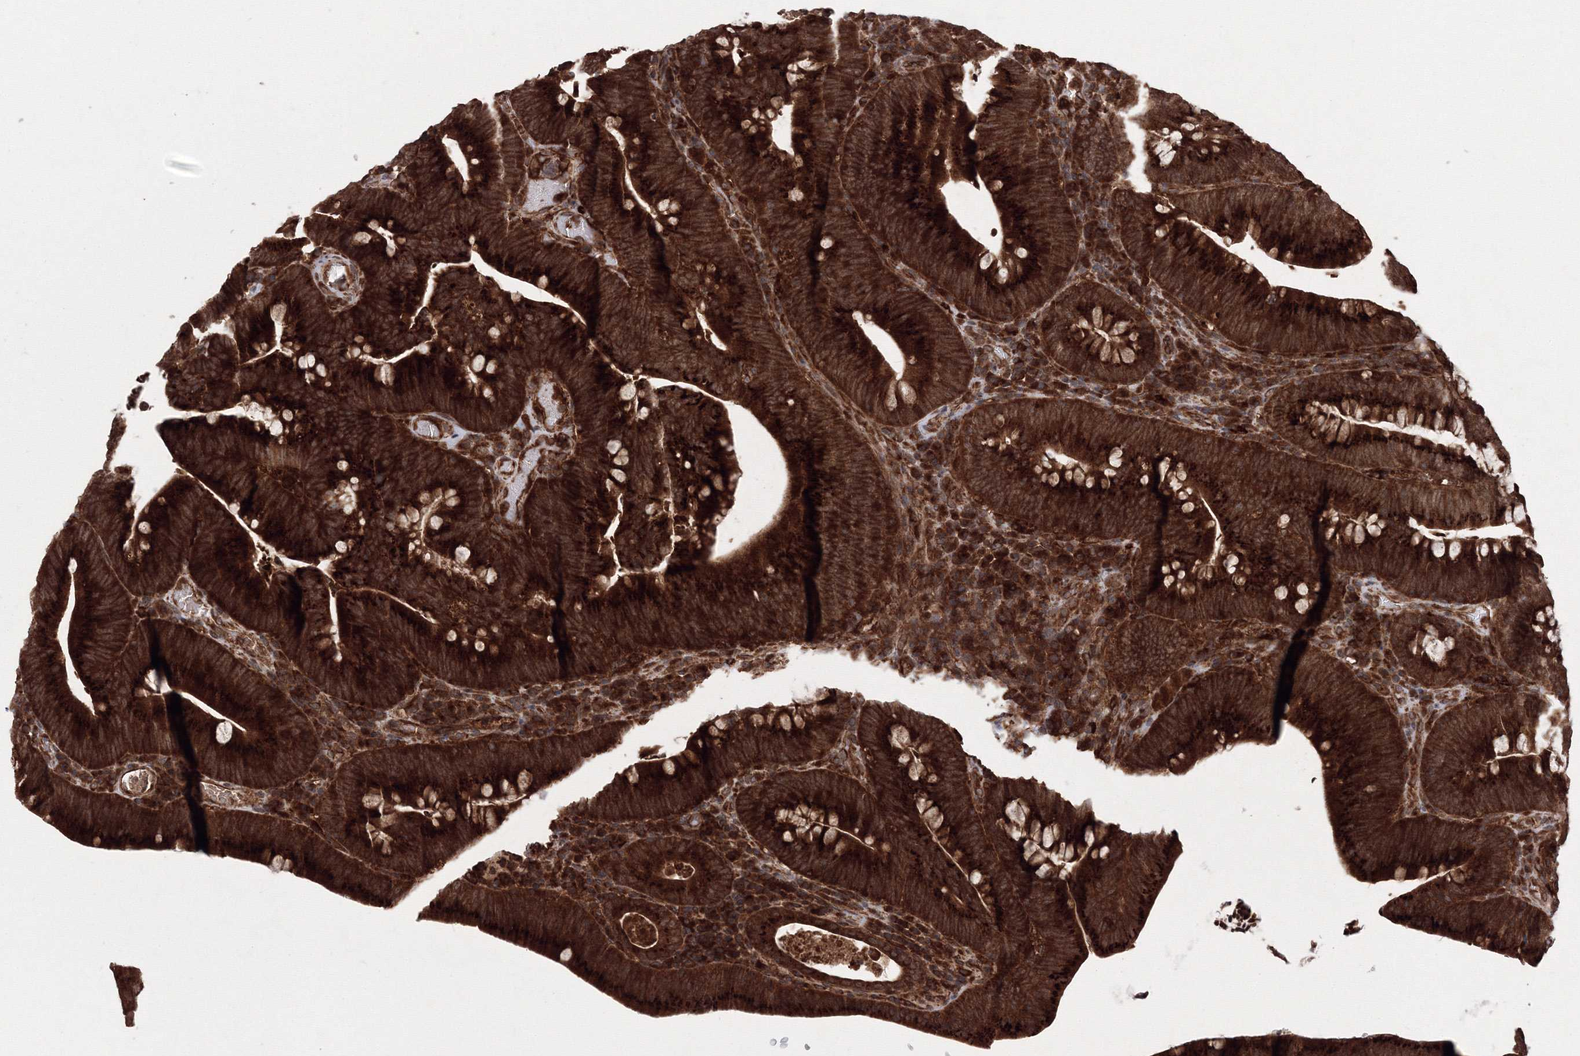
{"staining": {"intensity": "strong", "quantity": ">75%", "location": "cytoplasmic/membranous"}, "tissue": "colorectal cancer", "cell_type": "Tumor cells", "image_type": "cancer", "snomed": [{"axis": "morphology", "description": "Normal tissue, NOS"}, {"axis": "topography", "description": "Colon"}], "caption": "A brown stain labels strong cytoplasmic/membranous expression of a protein in colorectal cancer tumor cells.", "gene": "ATG3", "patient": {"sex": "female", "age": 82}}